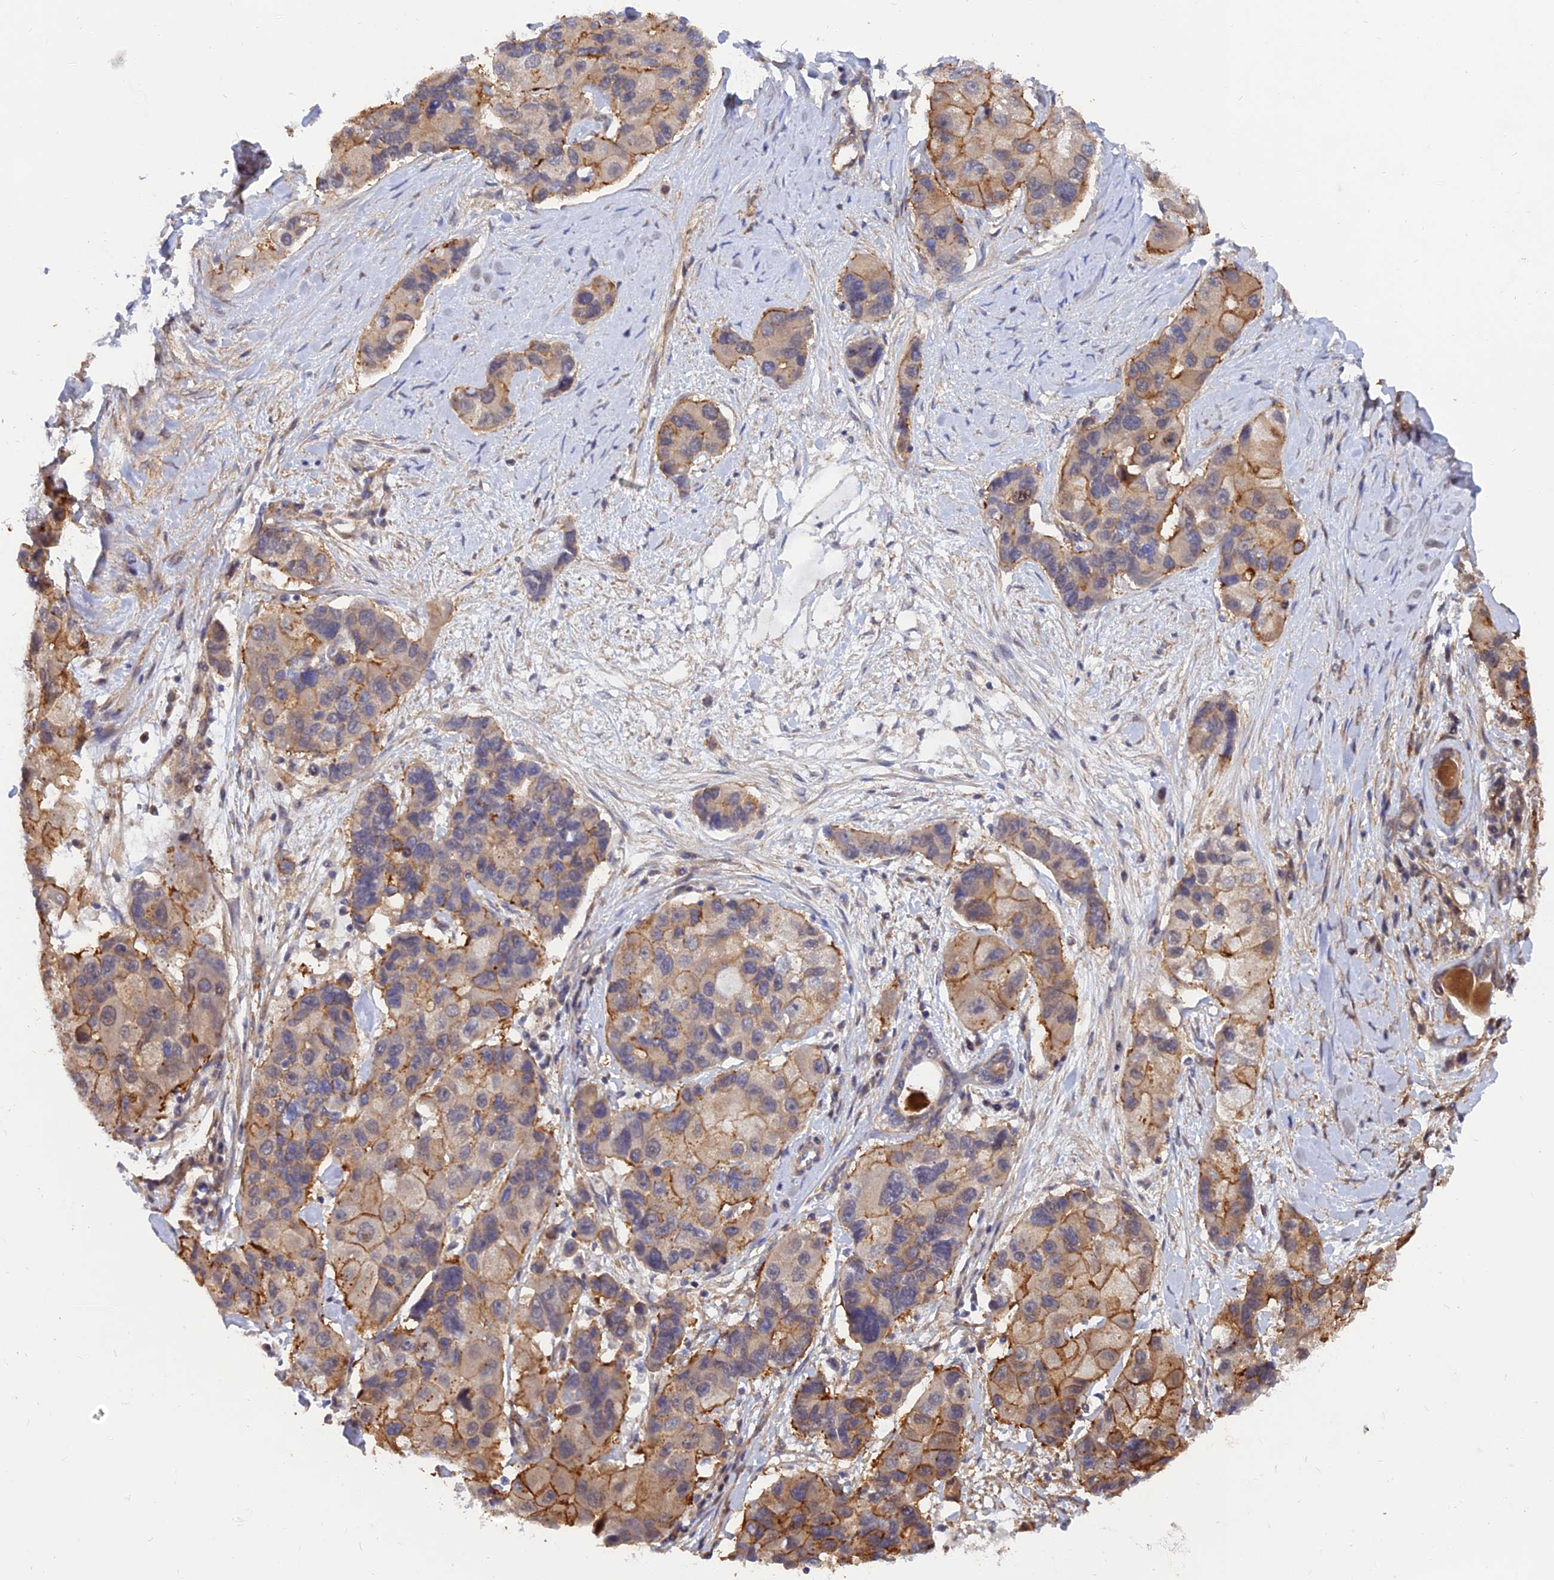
{"staining": {"intensity": "moderate", "quantity": "25%-75%", "location": "cytoplasmic/membranous"}, "tissue": "lung cancer", "cell_type": "Tumor cells", "image_type": "cancer", "snomed": [{"axis": "morphology", "description": "Adenocarcinoma, NOS"}, {"axis": "topography", "description": "Lung"}], "caption": "A brown stain shows moderate cytoplasmic/membranous positivity of a protein in human lung adenocarcinoma tumor cells.", "gene": "WDR41", "patient": {"sex": "female", "age": 54}}